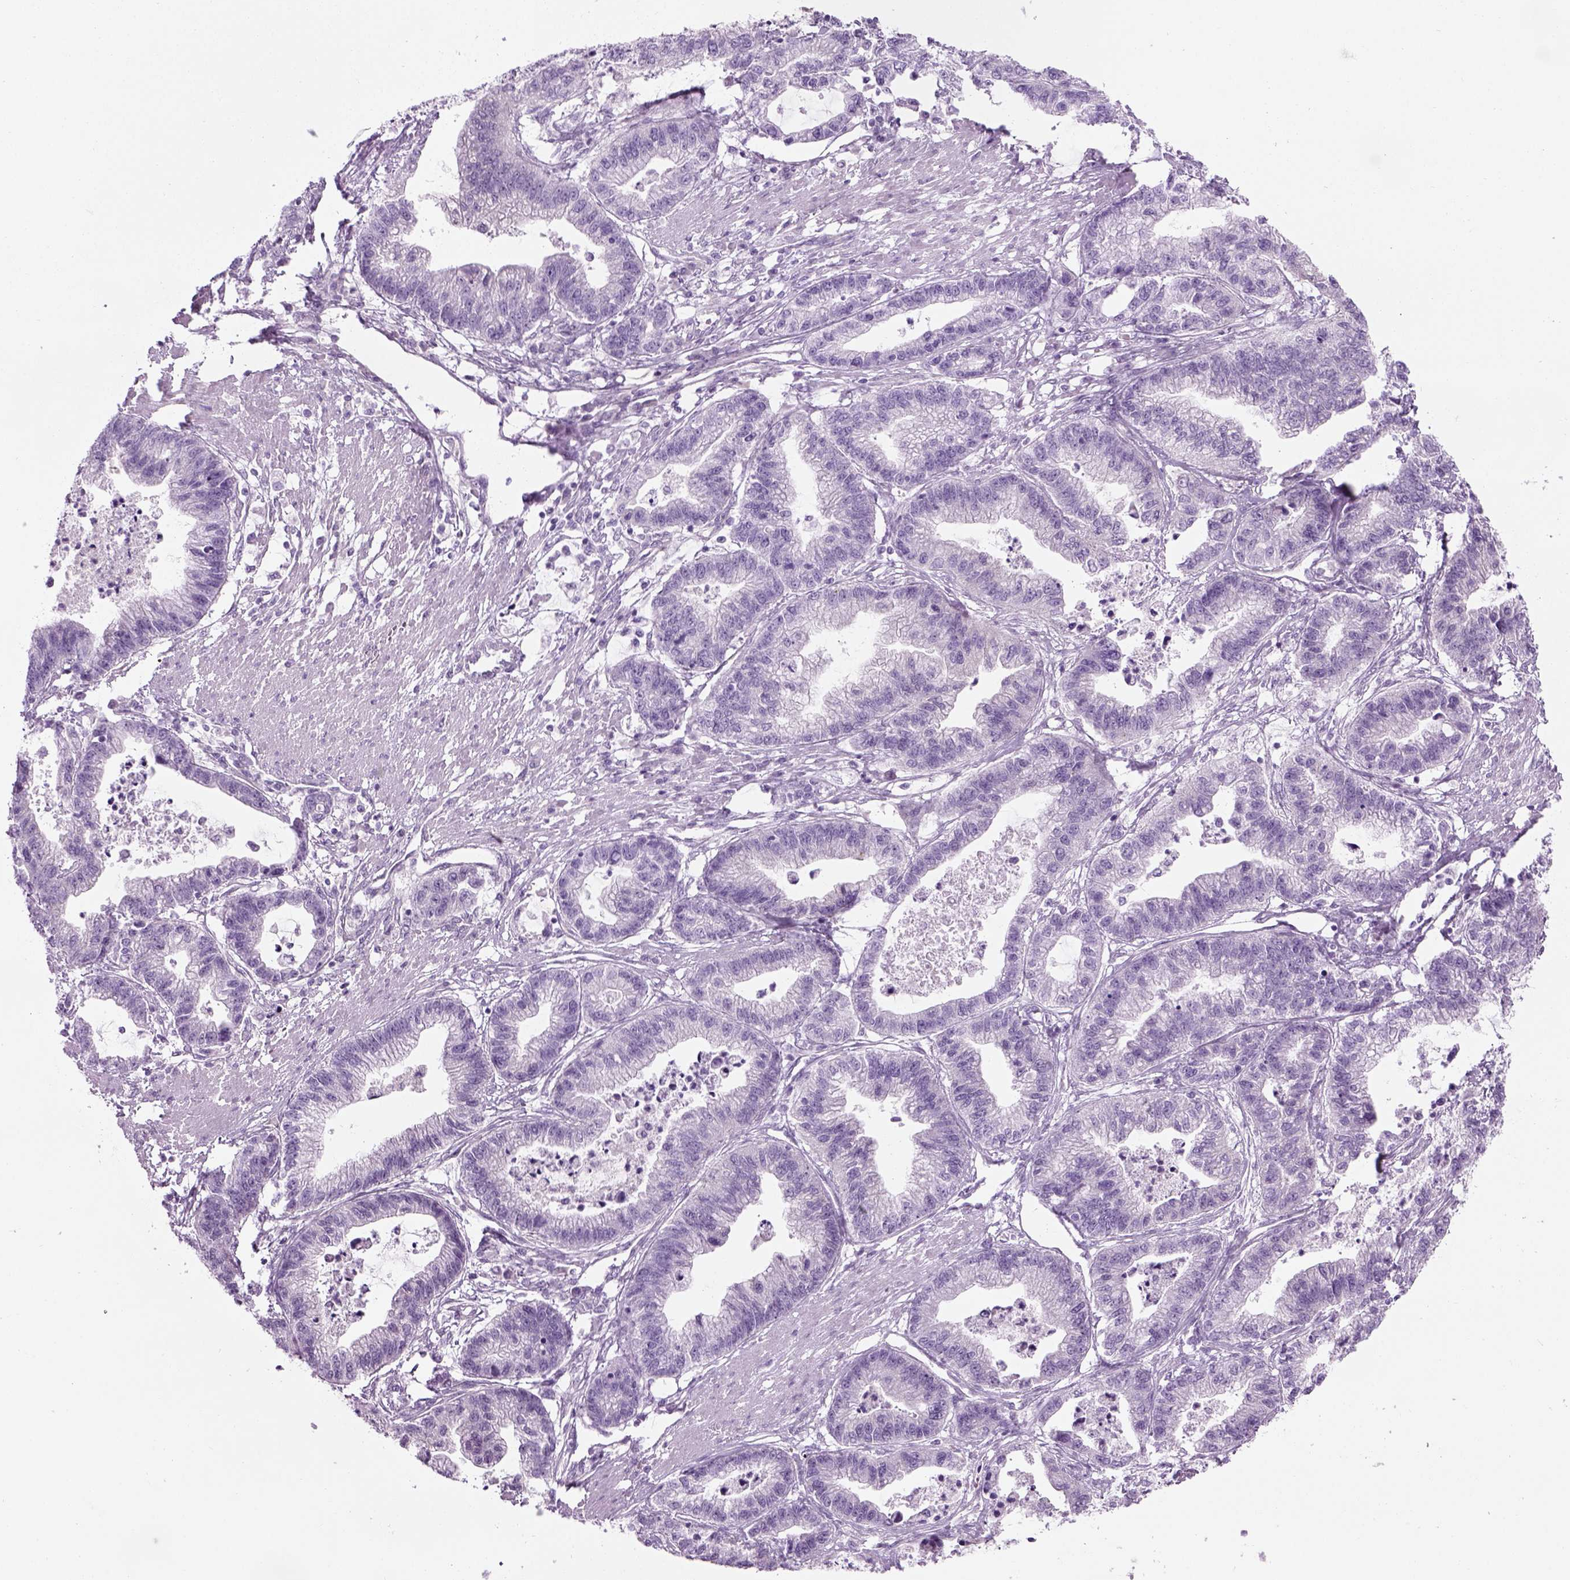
{"staining": {"intensity": "negative", "quantity": "none", "location": "none"}, "tissue": "stomach cancer", "cell_type": "Tumor cells", "image_type": "cancer", "snomed": [{"axis": "morphology", "description": "Adenocarcinoma, NOS"}, {"axis": "topography", "description": "Stomach"}], "caption": "Immunohistochemical staining of stomach cancer shows no significant staining in tumor cells.", "gene": "CIBAR2", "patient": {"sex": "male", "age": 83}}